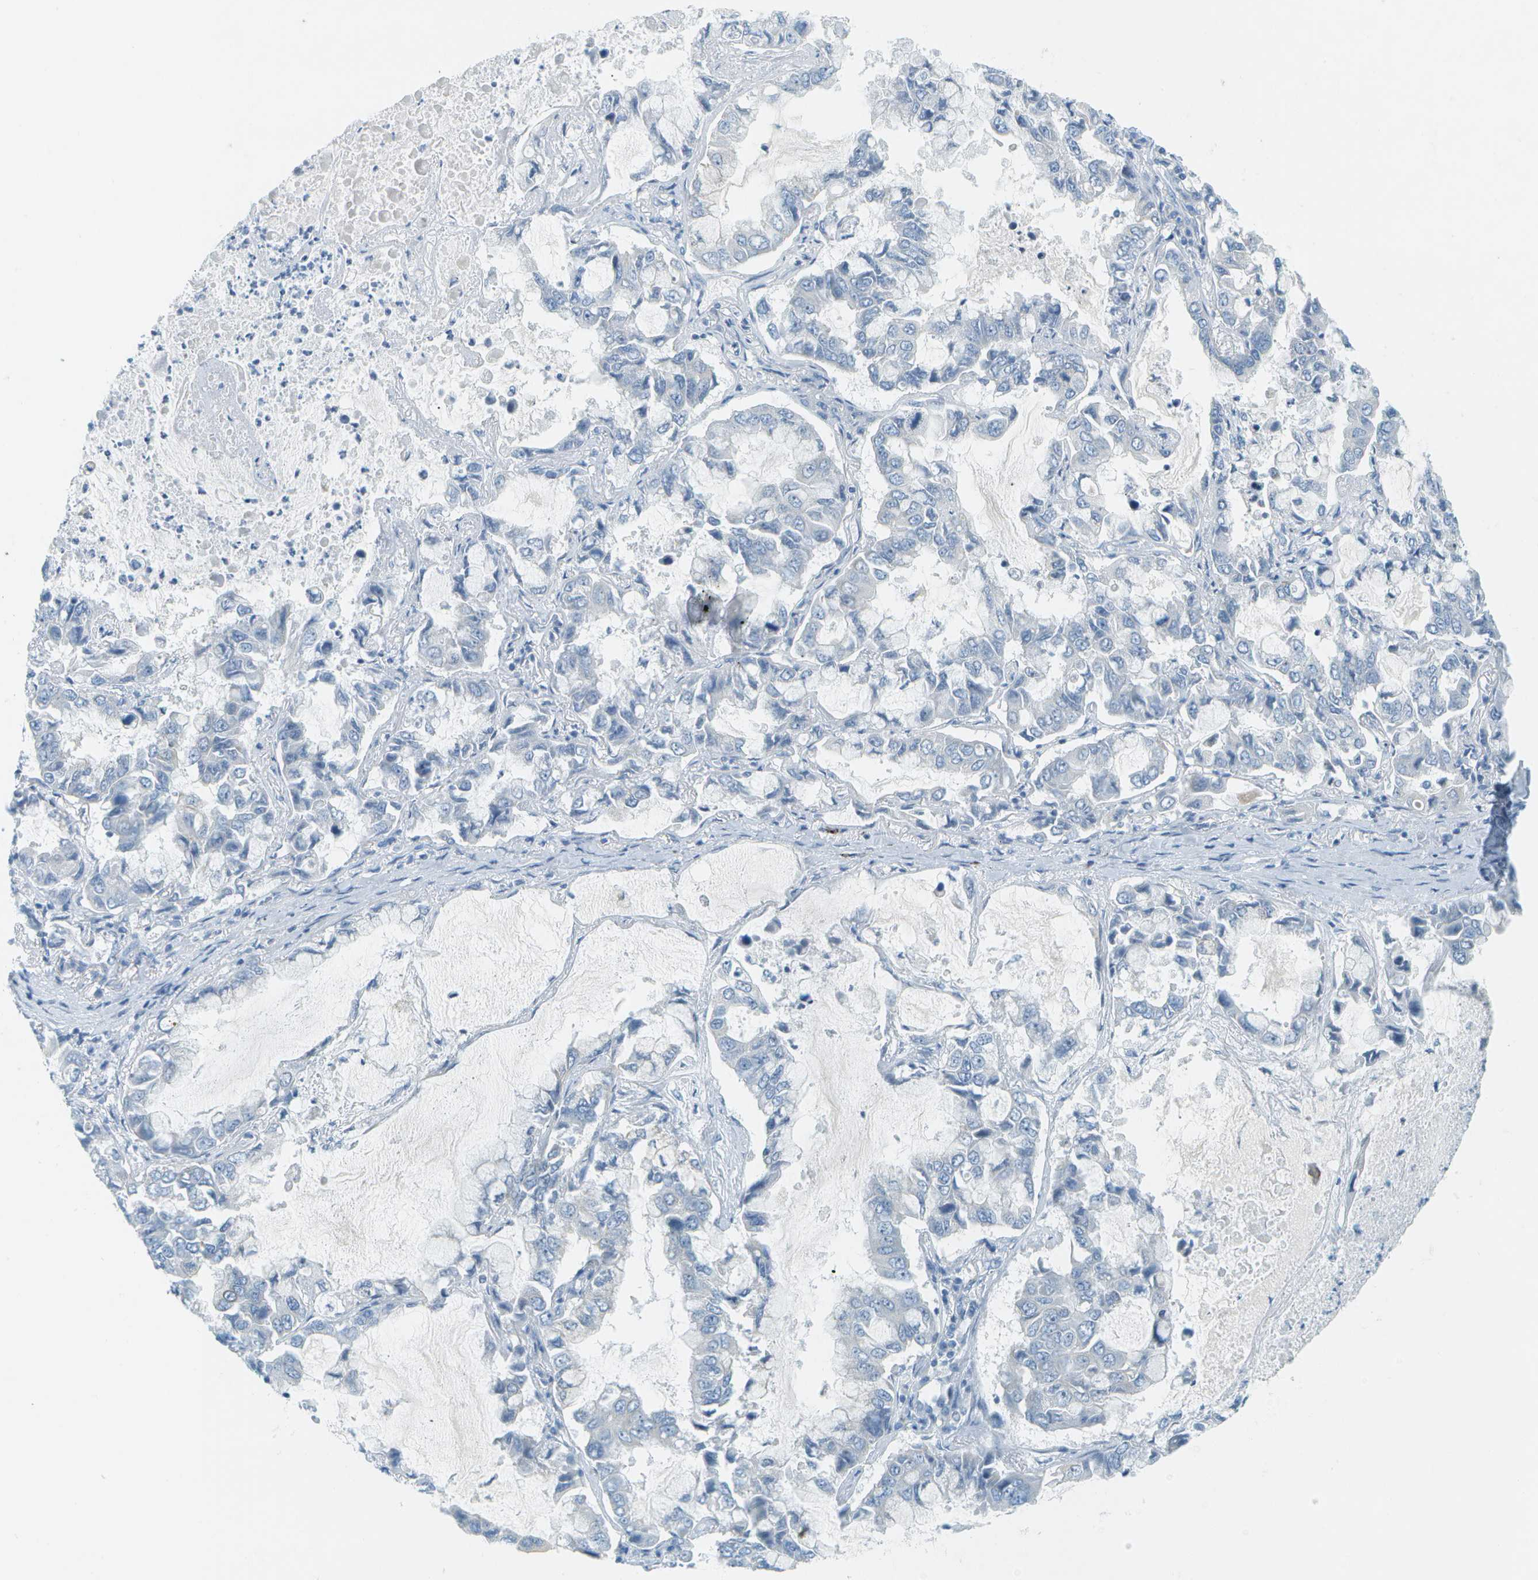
{"staining": {"intensity": "negative", "quantity": "none", "location": "none"}, "tissue": "lung cancer", "cell_type": "Tumor cells", "image_type": "cancer", "snomed": [{"axis": "morphology", "description": "Adenocarcinoma, NOS"}, {"axis": "topography", "description": "Lung"}], "caption": "IHC micrograph of neoplastic tissue: human lung cancer stained with DAB shows no significant protein expression in tumor cells. (Brightfield microscopy of DAB immunohistochemistry at high magnification).", "gene": "SMYD5", "patient": {"sex": "male", "age": 64}}